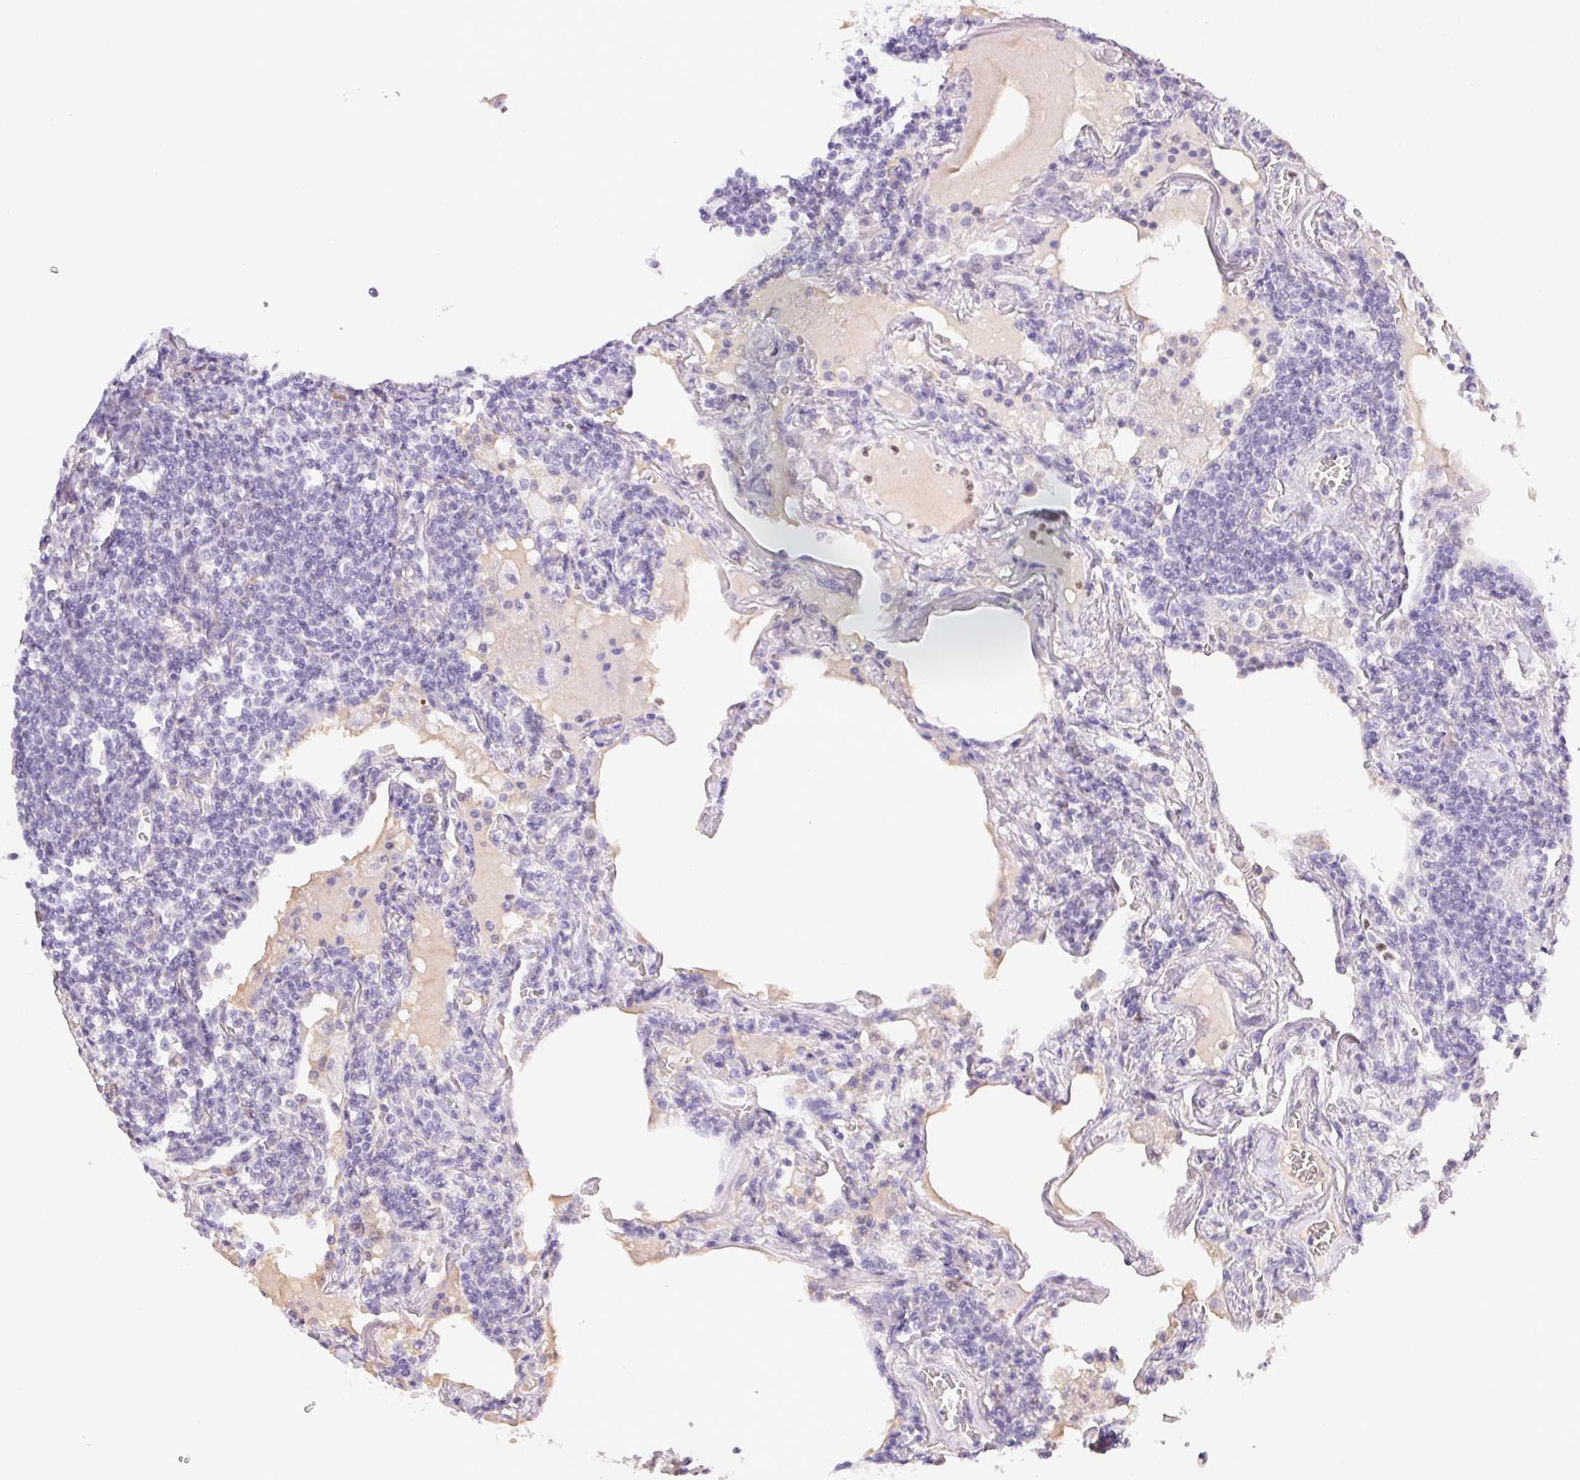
{"staining": {"intensity": "negative", "quantity": "none", "location": "none"}, "tissue": "lymphoma", "cell_type": "Tumor cells", "image_type": "cancer", "snomed": [{"axis": "morphology", "description": "Malignant lymphoma, non-Hodgkin's type, Low grade"}, {"axis": "topography", "description": "Lung"}], "caption": "Immunohistochemical staining of human lymphoma reveals no significant positivity in tumor cells.", "gene": "PADI4", "patient": {"sex": "female", "age": 71}}